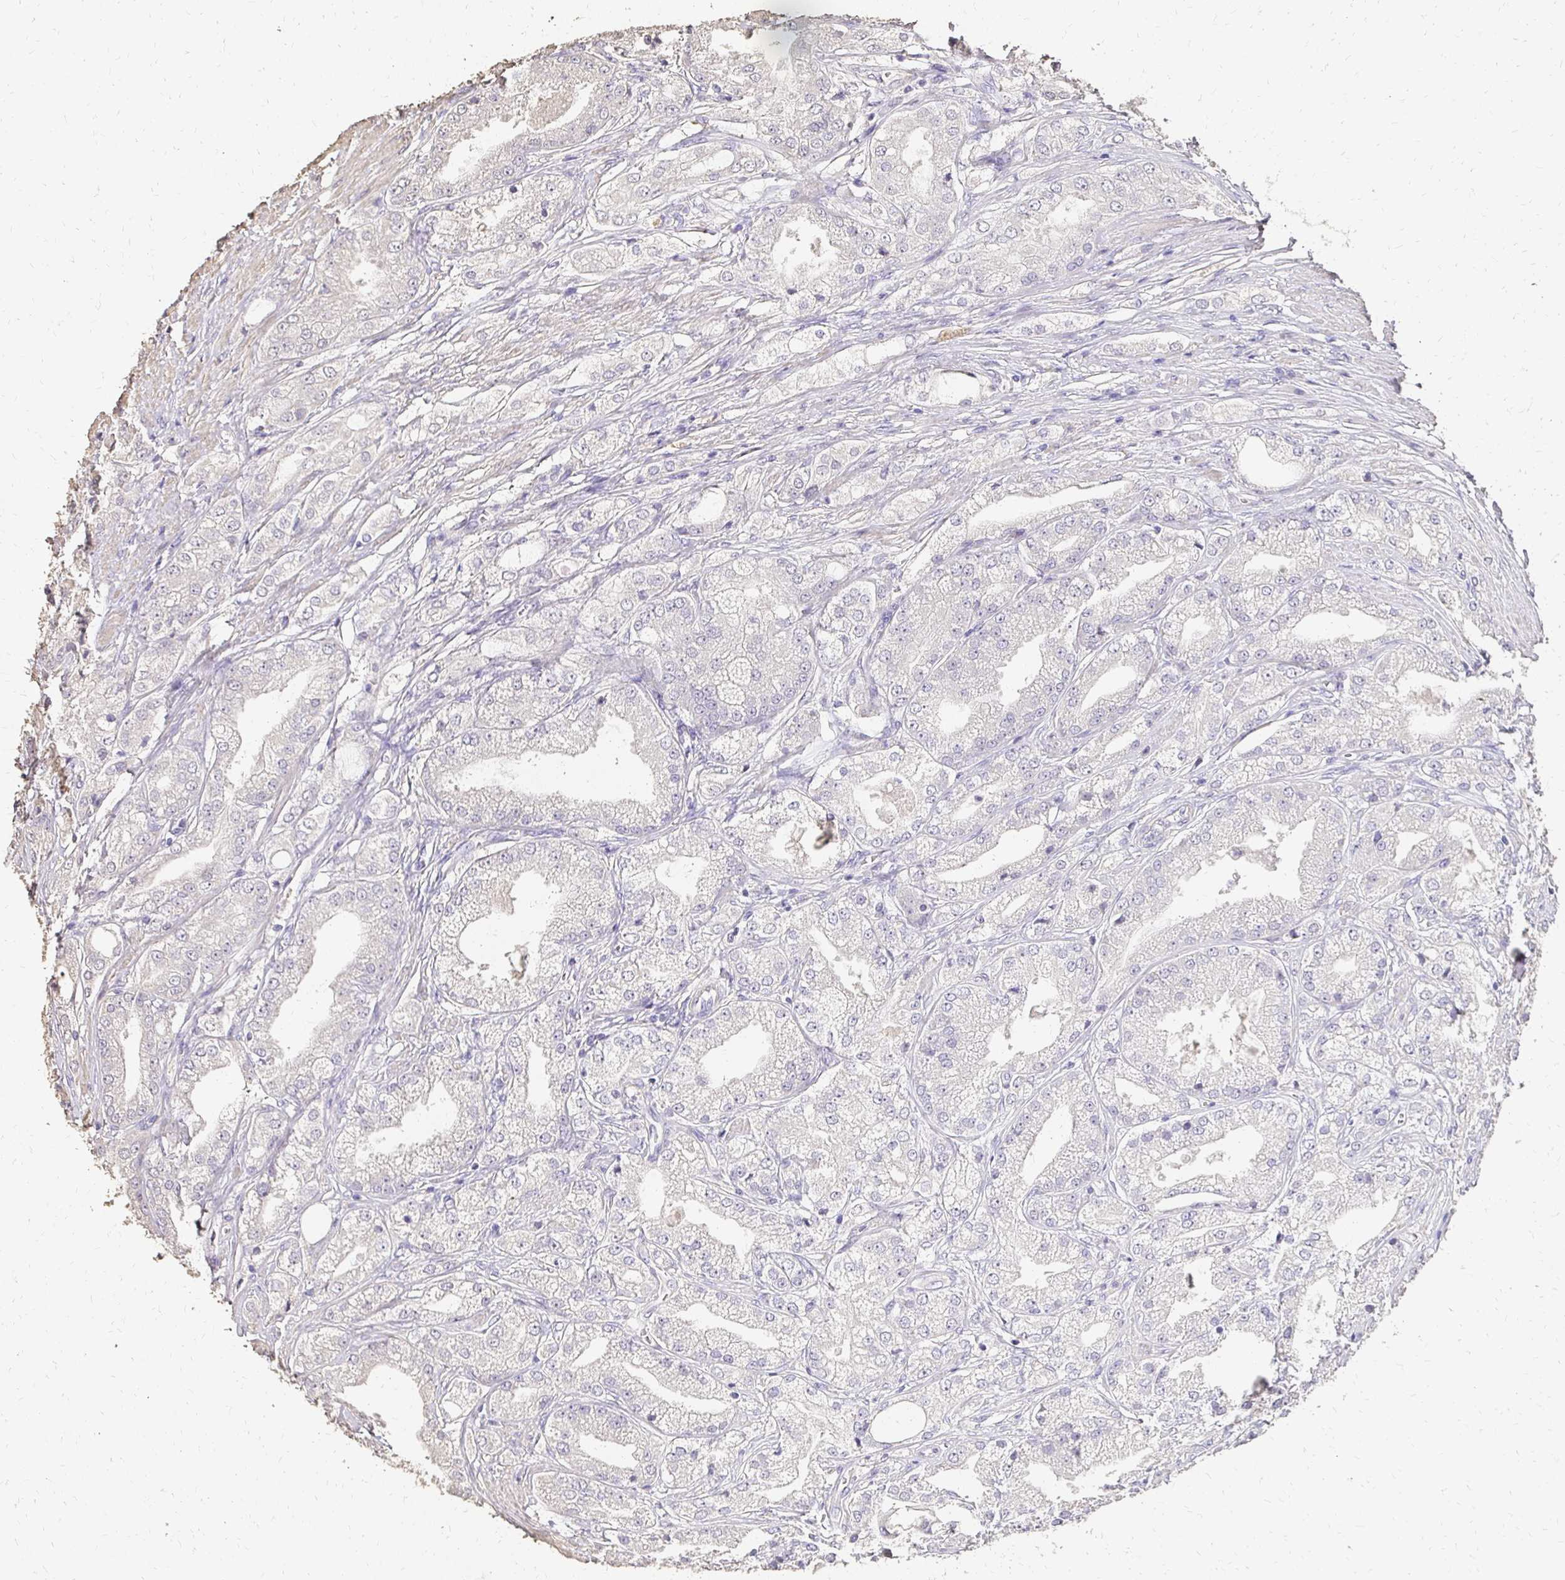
{"staining": {"intensity": "negative", "quantity": "none", "location": "none"}, "tissue": "prostate cancer", "cell_type": "Tumor cells", "image_type": "cancer", "snomed": [{"axis": "morphology", "description": "Adenocarcinoma, High grade"}, {"axis": "topography", "description": "Prostate"}], "caption": "IHC micrograph of human high-grade adenocarcinoma (prostate) stained for a protein (brown), which reveals no expression in tumor cells.", "gene": "UGT1A6", "patient": {"sex": "male", "age": 61}}